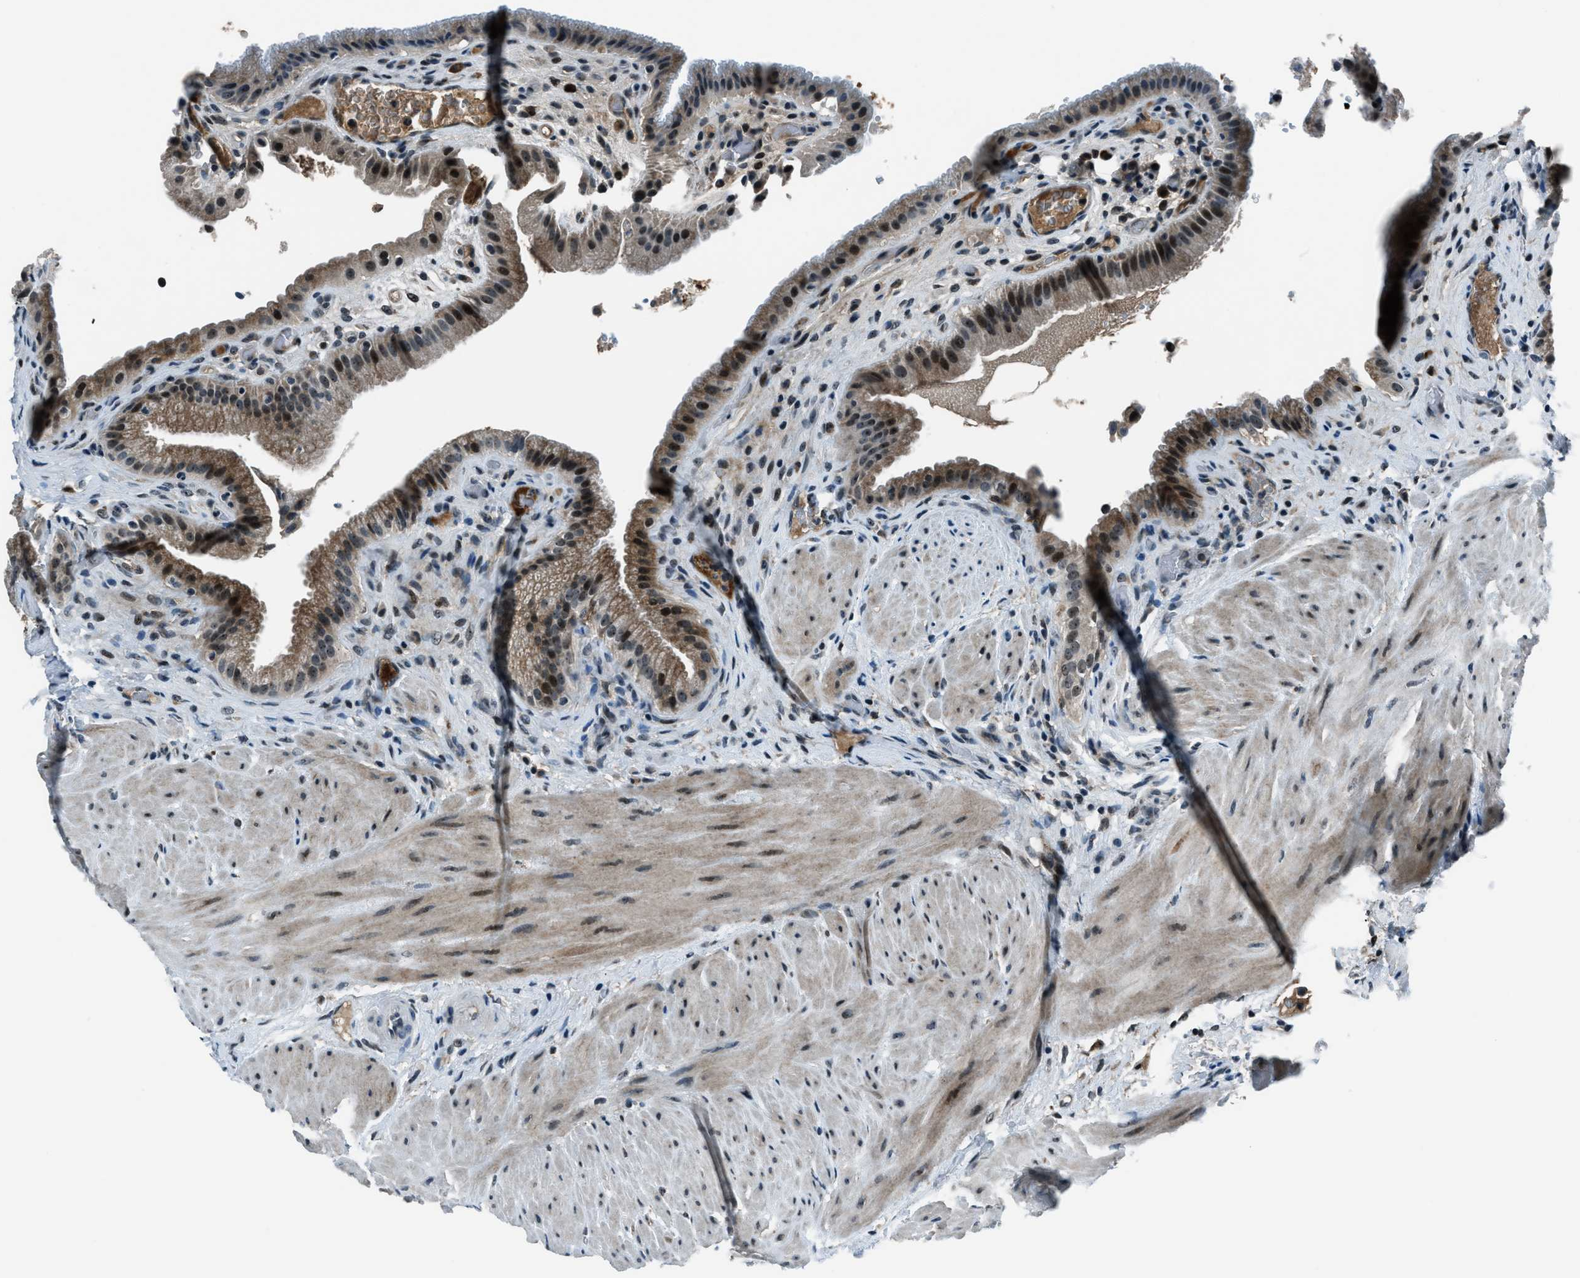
{"staining": {"intensity": "moderate", "quantity": "25%-75%", "location": "cytoplasmic/membranous,nuclear"}, "tissue": "gallbladder", "cell_type": "Glandular cells", "image_type": "normal", "snomed": [{"axis": "morphology", "description": "Normal tissue, NOS"}, {"axis": "topography", "description": "Gallbladder"}], "caption": "Protein expression analysis of normal gallbladder displays moderate cytoplasmic/membranous,nuclear positivity in approximately 25%-75% of glandular cells.", "gene": "ACTL9", "patient": {"sex": "male", "age": 49}}